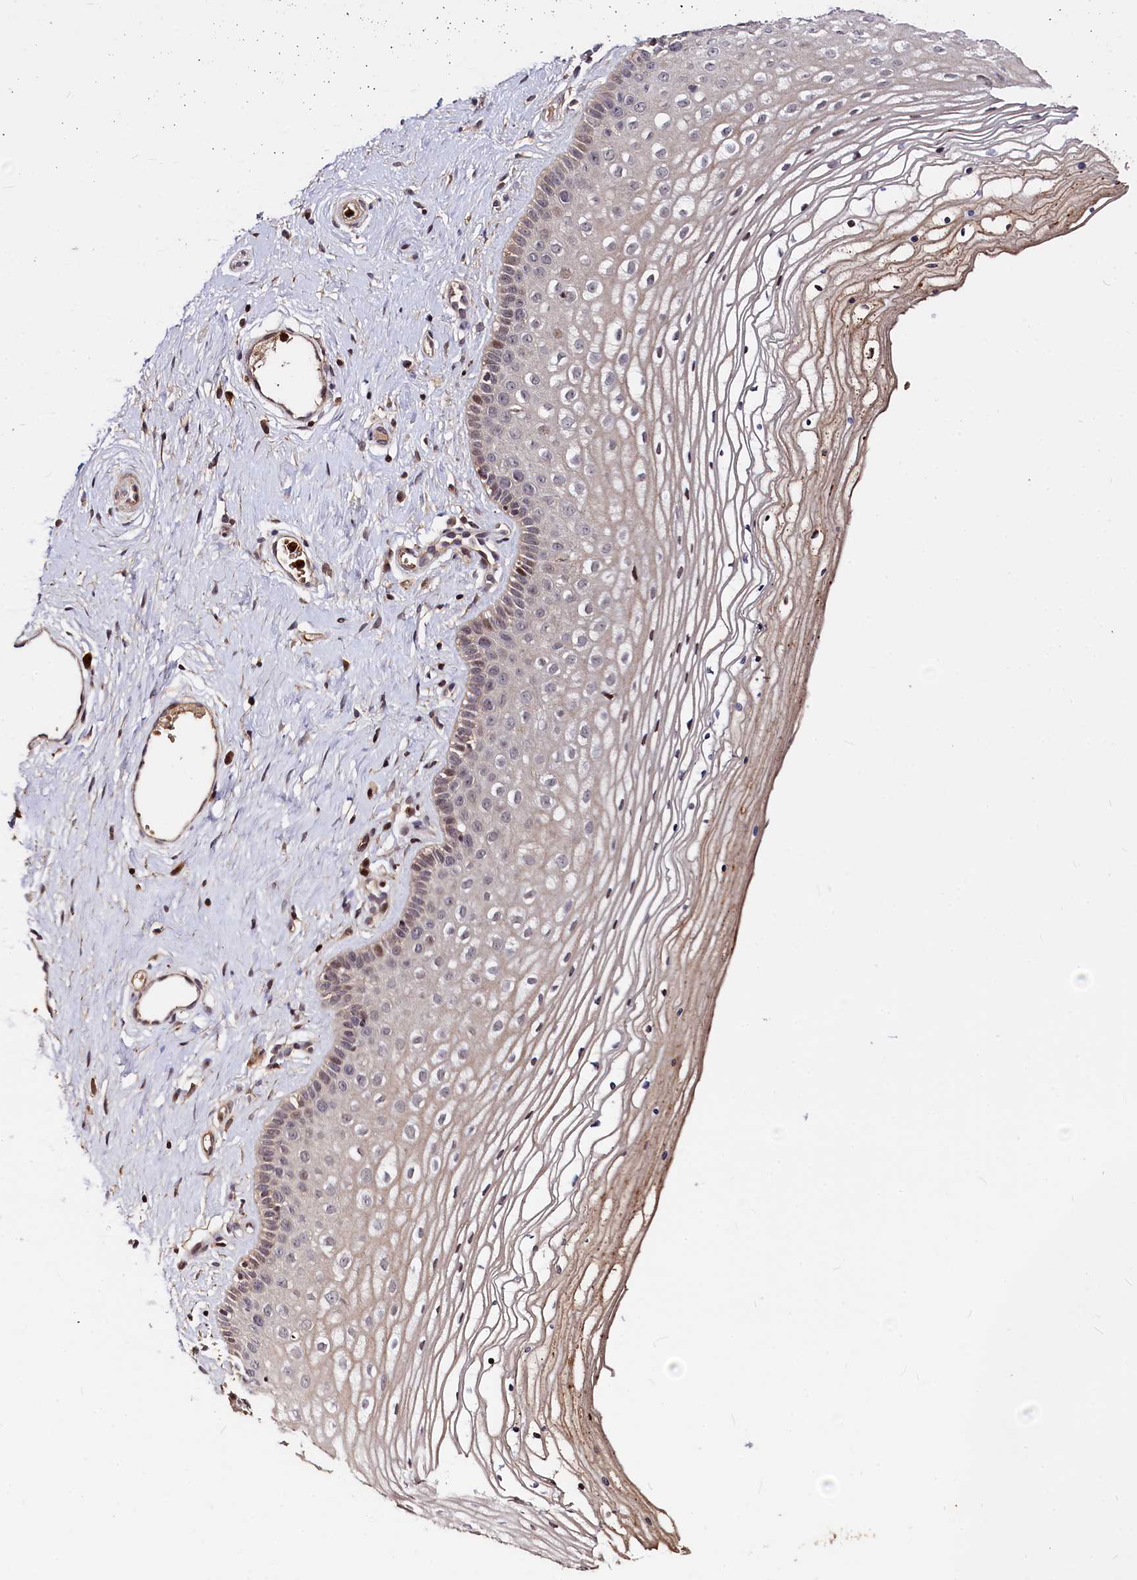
{"staining": {"intensity": "weak", "quantity": "<25%", "location": "cytoplasmic/membranous,nuclear"}, "tissue": "vagina", "cell_type": "Squamous epithelial cells", "image_type": "normal", "snomed": [{"axis": "morphology", "description": "Normal tissue, NOS"}, {"axis": "topography", "description": "Vagina"}], "caption": "Micrograph shows no significant protein expression in squamous epithelial cells of unremarkable vagina.", "gene": "ATG101", "patient": {"sex": "female", "age": 46}}